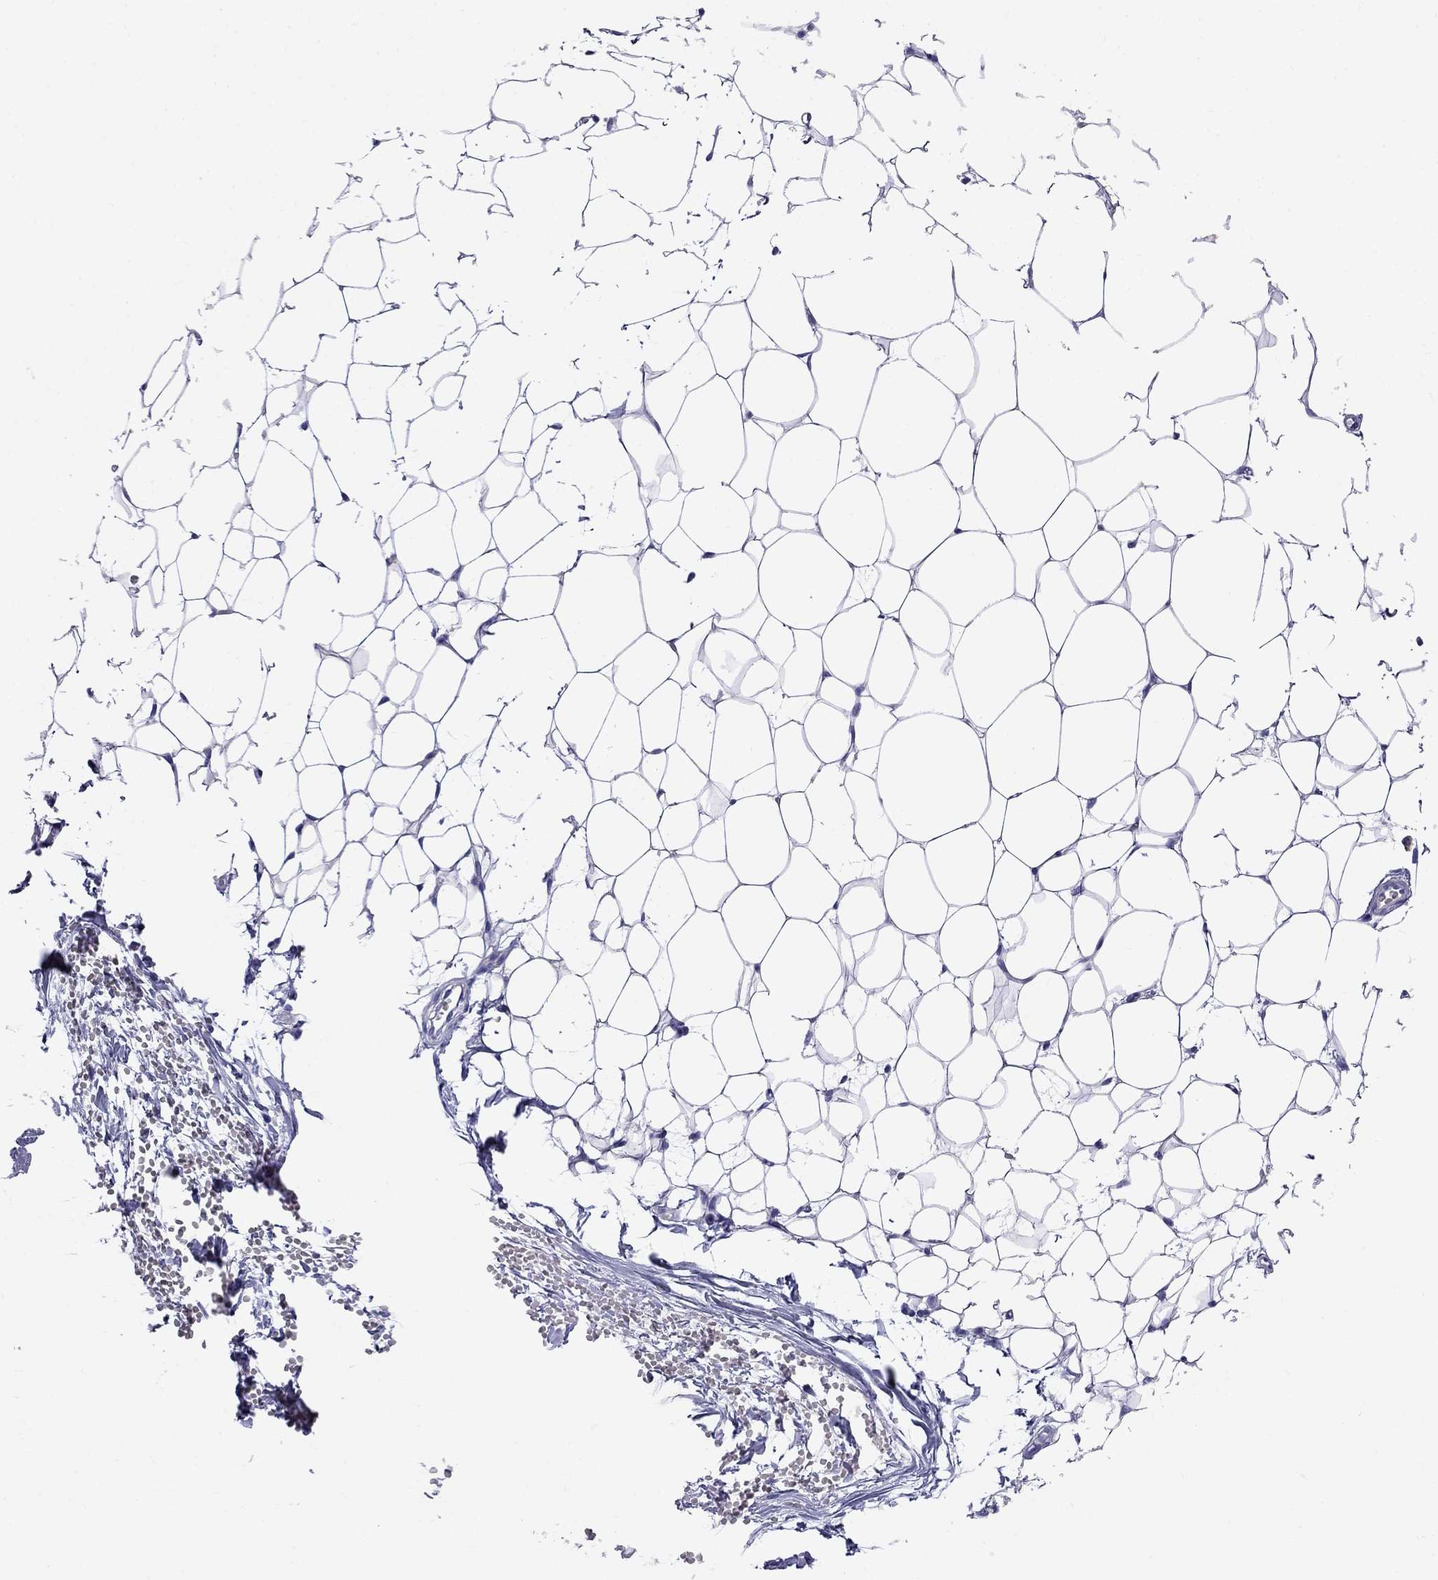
{"staining": {"intensity": "negative", "quantity": "none", "location": "none"}, "tissue": "breast", "cell_type": "Adipocytes", "image_type": "normal", "snomed": [{"axis": "morphology", "description": "Normal tissue, NOS"}, {"axis": "topography", "description": "Breast"}], "caption": "Immunohistochemistry micrograph of normal human breast stained for a protein (brown), which shows no positivity in adipocytes. (Immunohistochemistry, brightfield microscopy, high magnification).", "gene": "MC5R", "patient": {"sex": "female", "age": 37}}